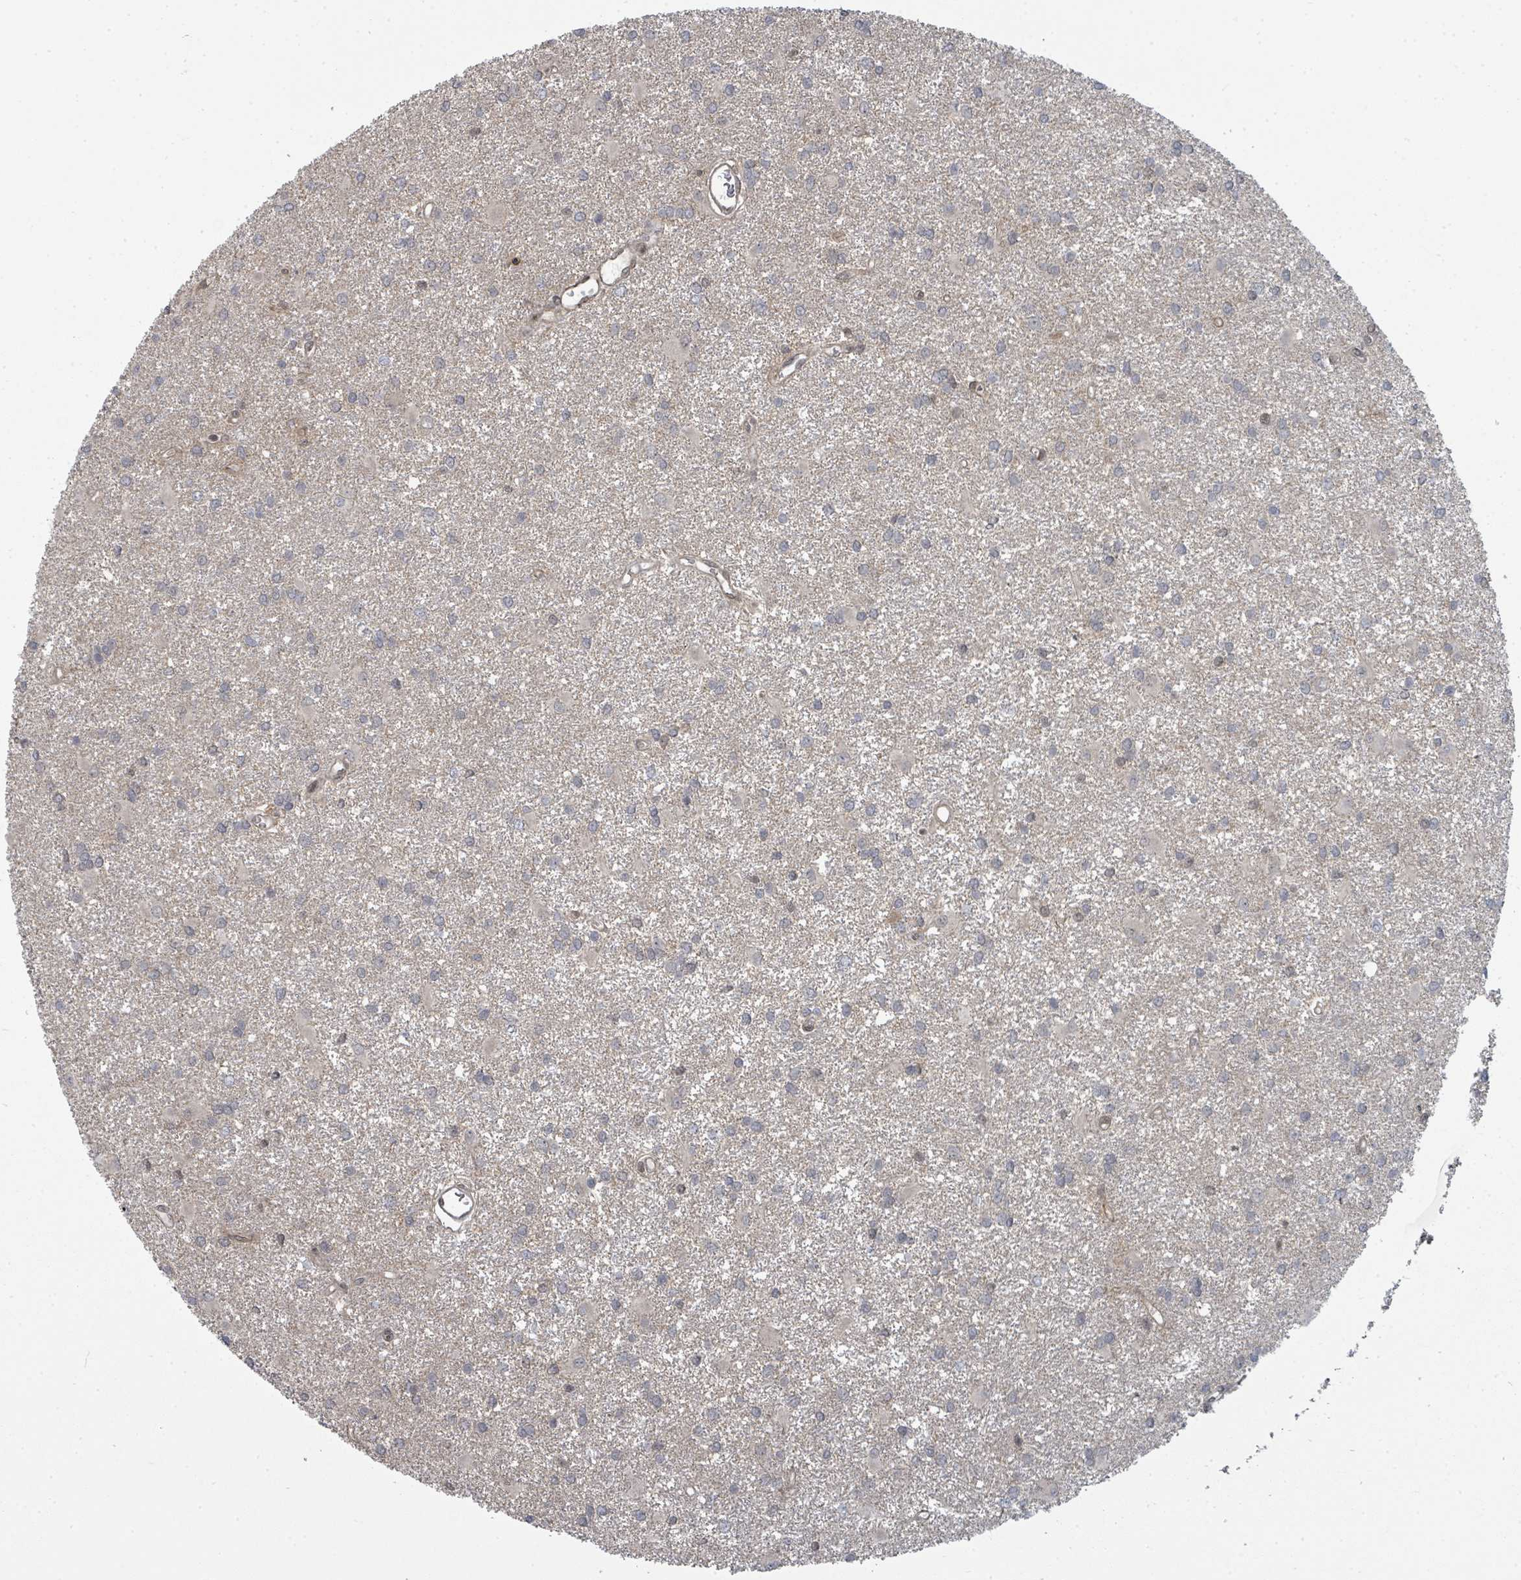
{"staining": {"intensity": "negative", "quantity": "none", "location": "none"}, "tissue": "glioma", "cell_type": "Tumor cells", "image_type": "cancer", "snomed": [{"axis": "morphology", "description": "Glioma, malignant, High grade"}, {"axis": "topography", "description": "Brain"}], "caption": "Human malignant glioma (high-grade) stained for a protein using immunohistochemistry shows no staining in tumor cells.", "gene": "PSMG2", "patient": {"sex": "female", "age": 50}}